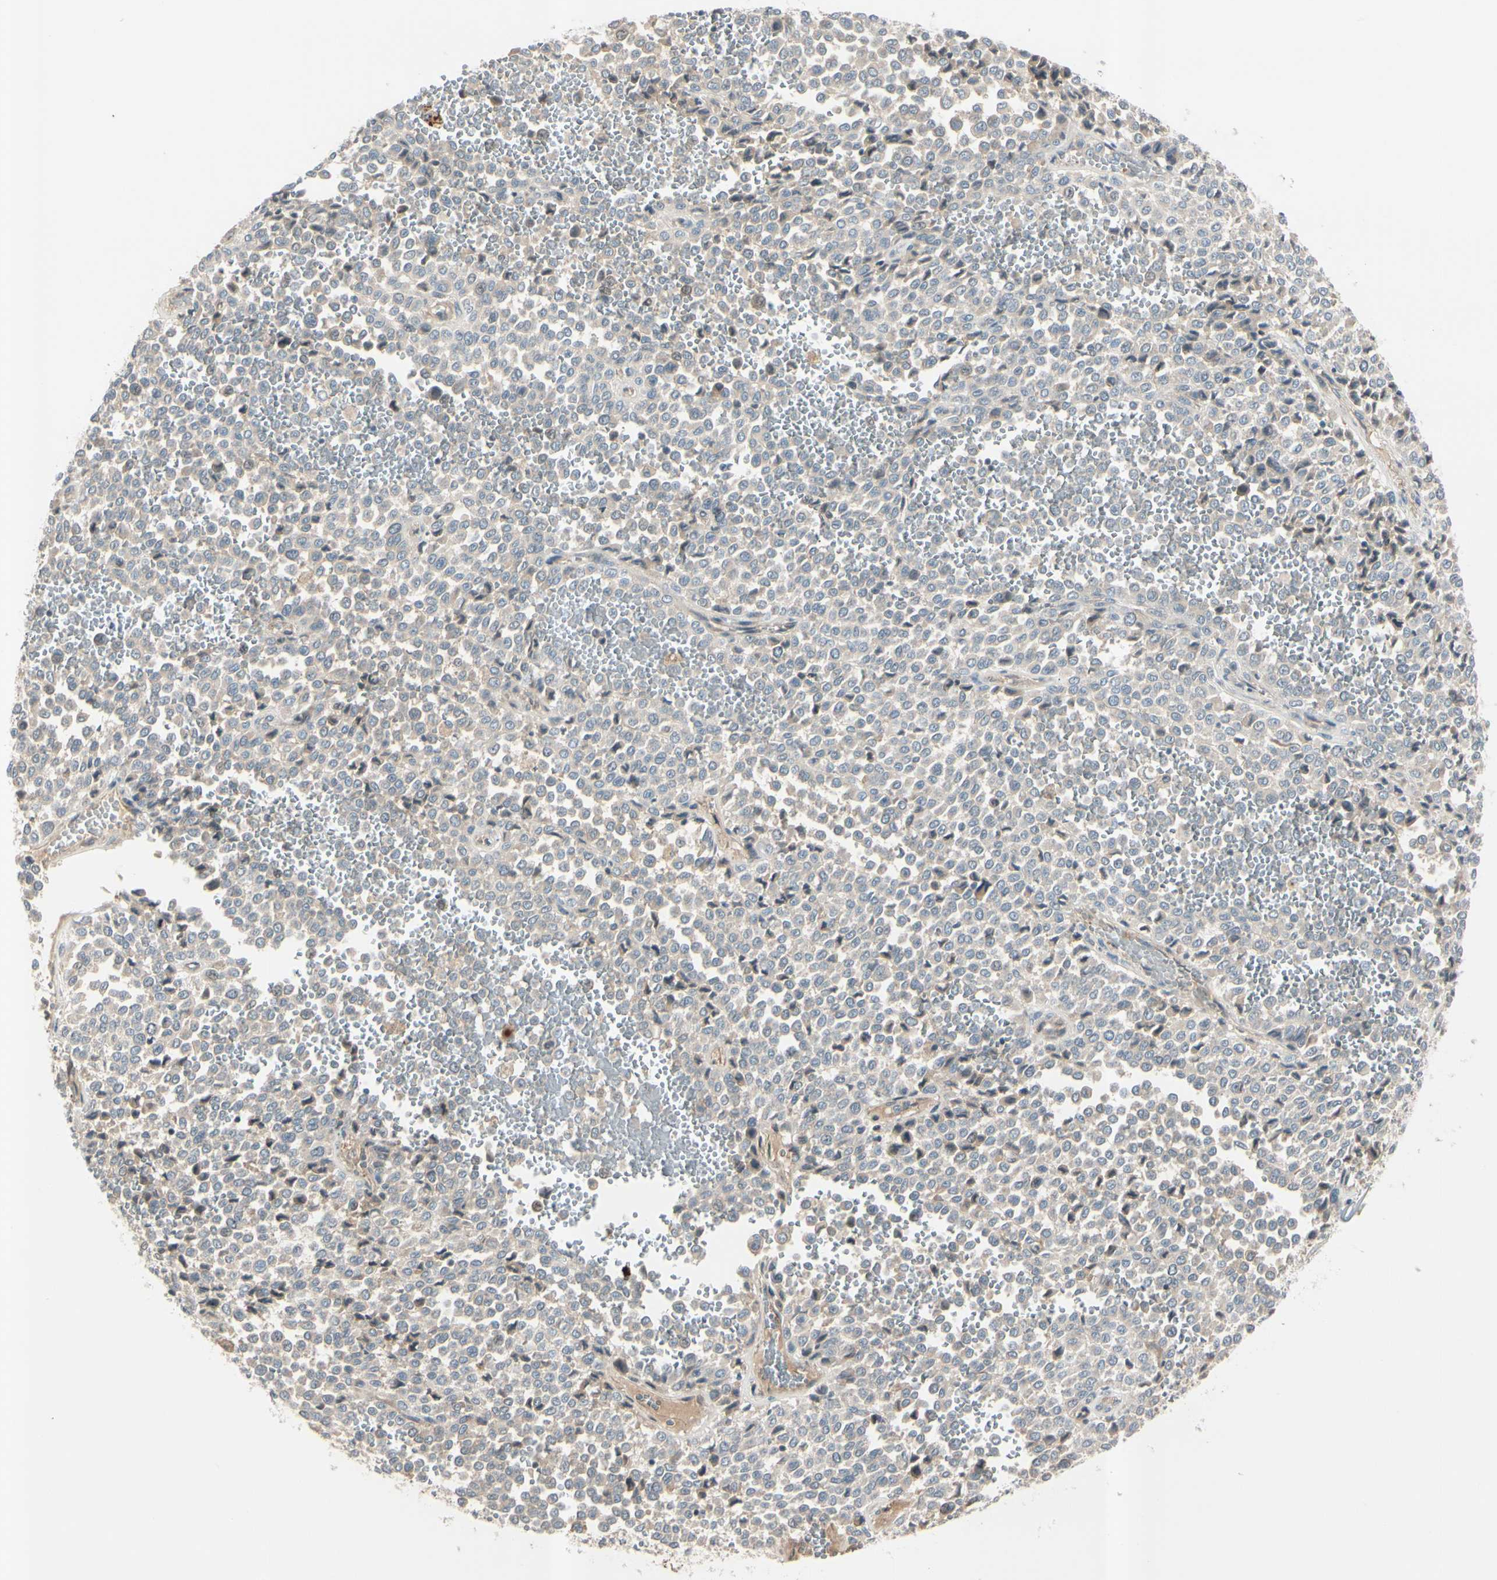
{"staining": {"intensity": "weak", "quantity": ">75%", "location": "cytoplasmic/membranous"}, "tissue": "melanoma", "cell_type": "Tumor cells", "image_type": "cancer", "snomed": [{"axis": "morphology", "description": "Malignant melanoma, Metastatic site"}, {"axis": "topography", "description": "Pancreas"}], "caption": "High-power microscopy captured an immunohistochemistry (IHC) image of malignant melanoma (metastatic site), revealing weak cytoplasmic/membranous positivity in about >75% of tumor cells.", "gene": "ICAM5", "patient": {"sex": "female", "age": 30}}